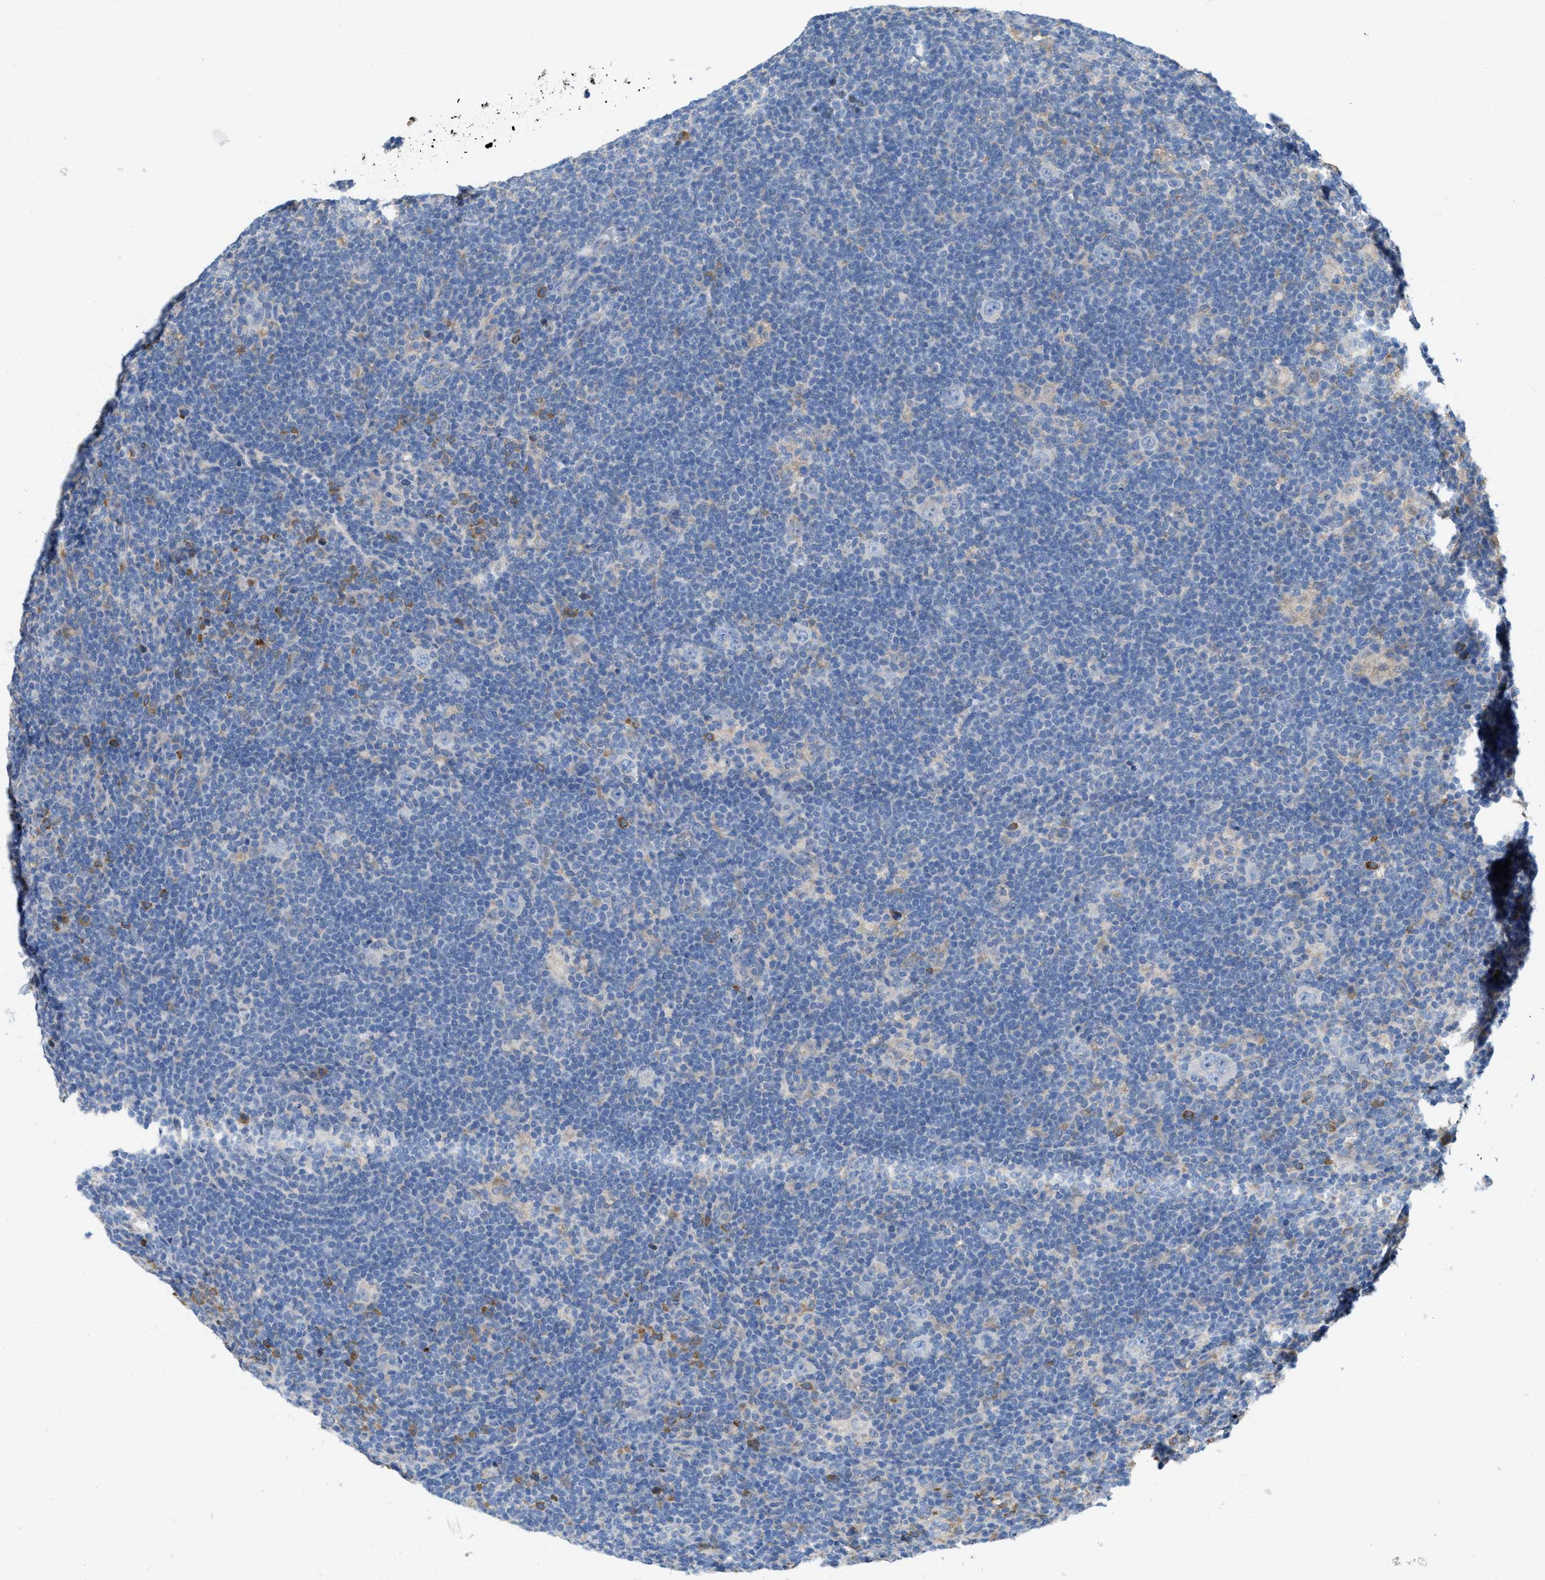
{"staining": {"intensity": "negative", "quantity": "none", "location": "none"}, "tissue": "lymphoma", "cell_type": "Tumor cells", "image_type": "cancer", "snomed": [{"axis": "morphology", "description": "Hodgkin's disease, NOS"}, {"axis": "topography", "description": "Lymph node"}], "caption": "This is a histopathology image of immunohistochemistry staining of Hodgkin's disease, which shows no expression in tumor cells.", "gene": "DYNC2I1", "patient": {"sex": "female", "age": 57}}